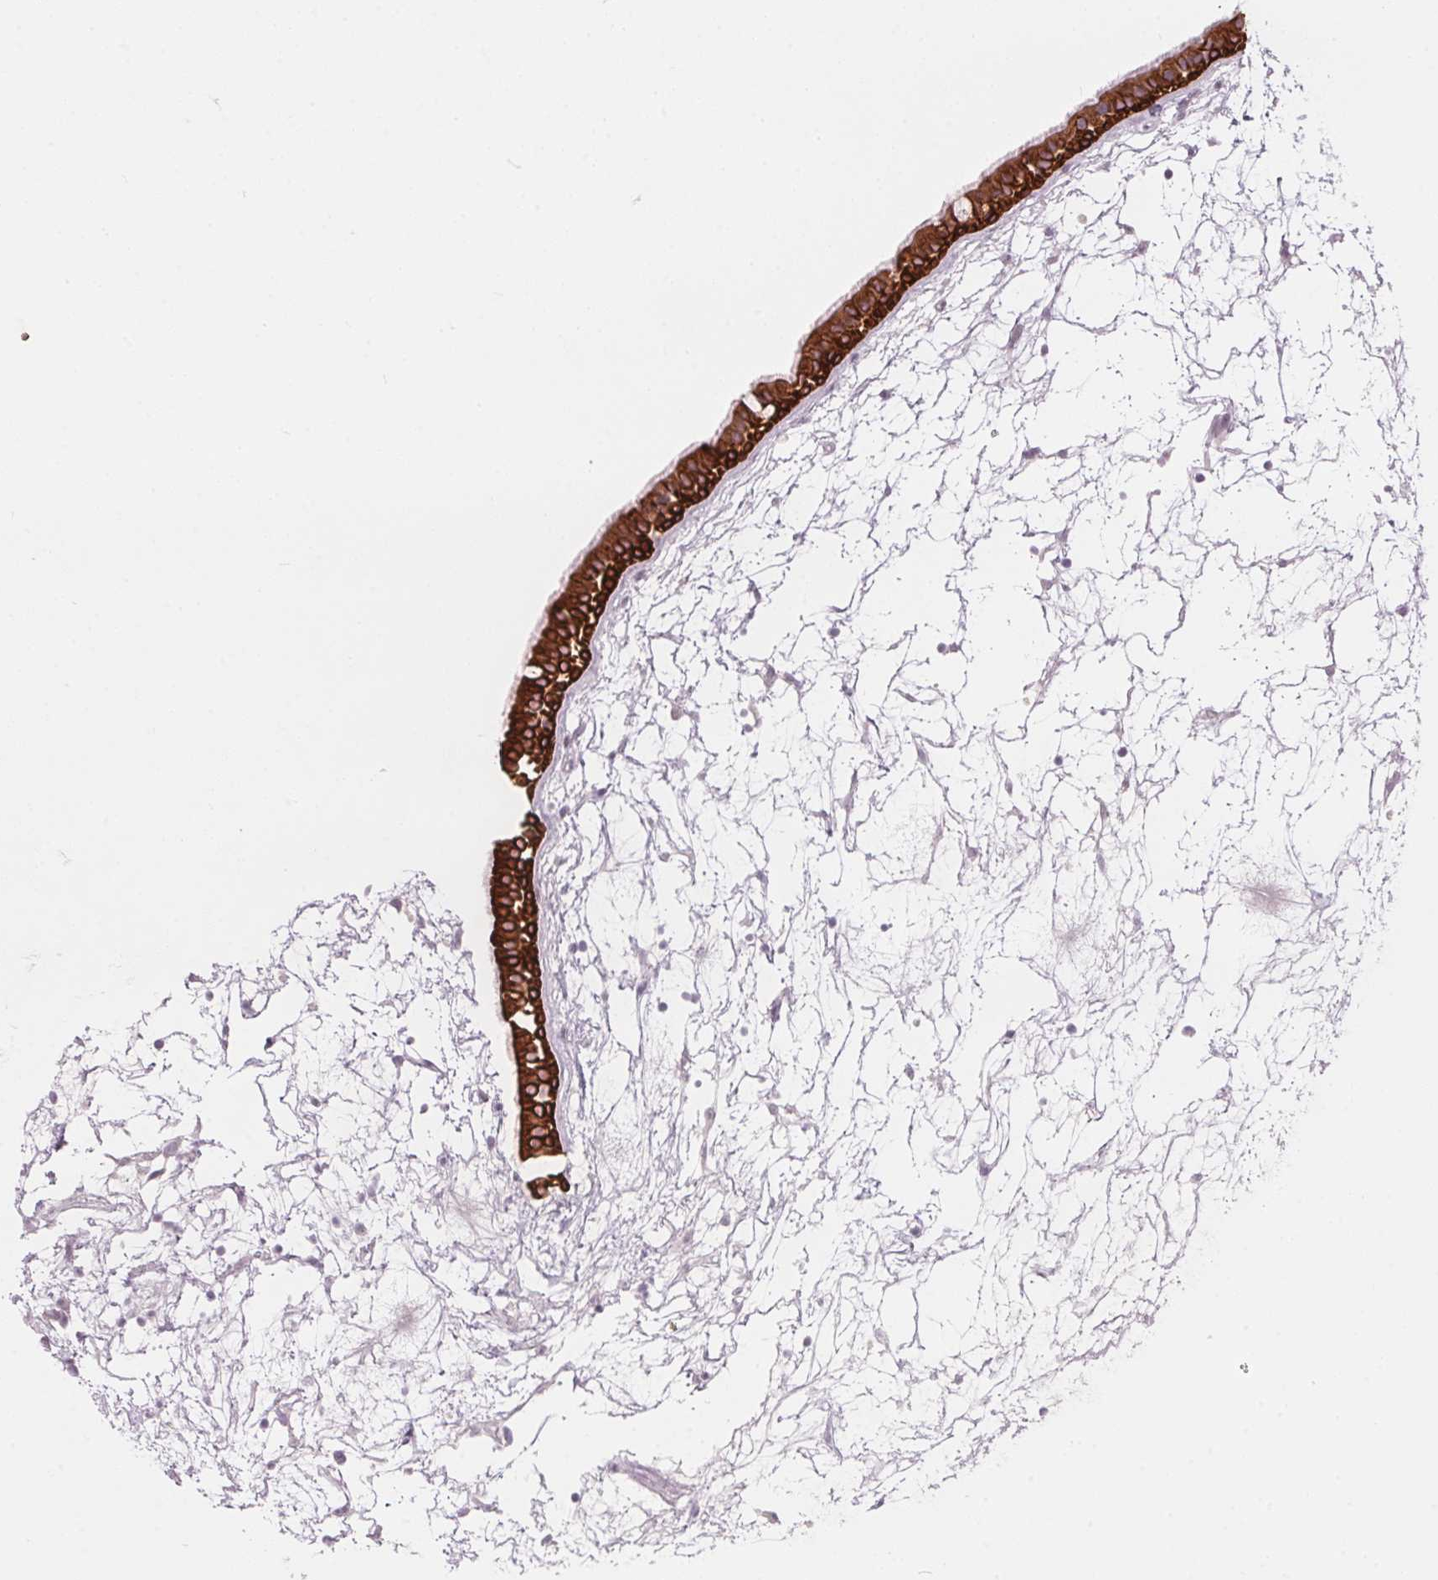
{"staining": {"intensity": "strong", "quantity": ">75%", "location": "cytoplasmic/membranous"}, "tissue": "nasopharynx", "cell_type": "Respiratory epithelial cells", "image_type": "normal", "snomed": [{"axis": "morphology", "description": "Normal tissue, NOS"}, {"axis": "topography", "description": "Nasopharynx"}], "caption": "About >75% of respiratory epithelial cells in unremarkable human nasopharynx demonstrate strong cytoplasmic/membranous protein staining as visualized by brown immunohistochemical staining.", "gene": "SCTR", "patient": {"sex": "male", "age": 68}}